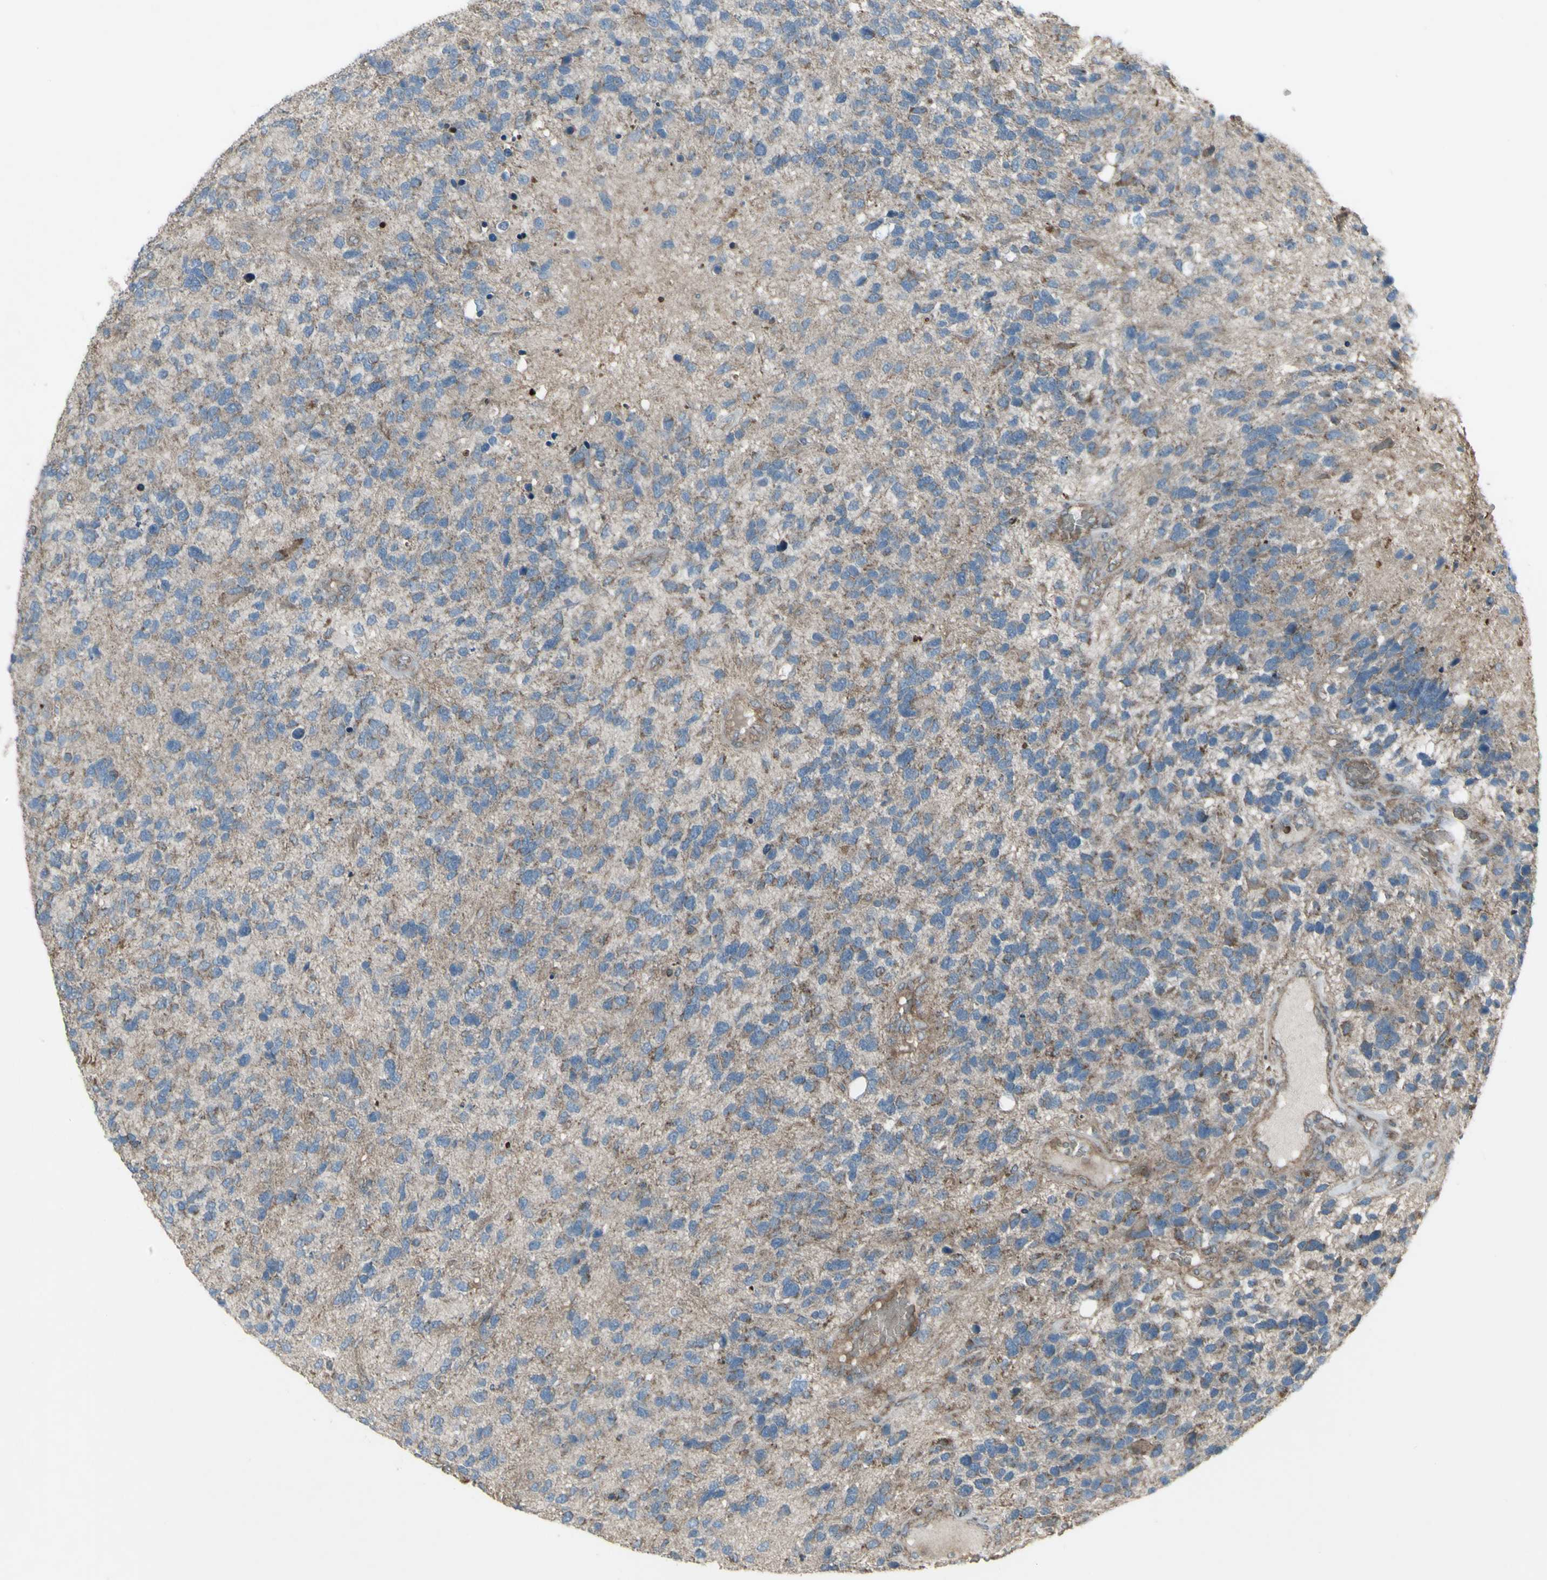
{"staining": {"intensity": "negative", "quantity": "none", "location": "none"}, "tissue": "glioma", "cell_type": "Tumor cells", "image_type": "cancer", "snomed": [{"axis": "morphology", "description": "Glioma, malignant, High grade"}, {"axis": "topography", "description": "Brain"}], "caption": "The immunohistochemistry photomicrograph has no significant positivity in tumor cells of malignant glioma (high-grade) tissue. The staining is performed using DAB (3,3'-diaminobenzidine) brown chromogen with nuclei counter-stained in using hematoxylin.", "gene": "SHC1", "patient": {"sex": "female", "age": 58}}